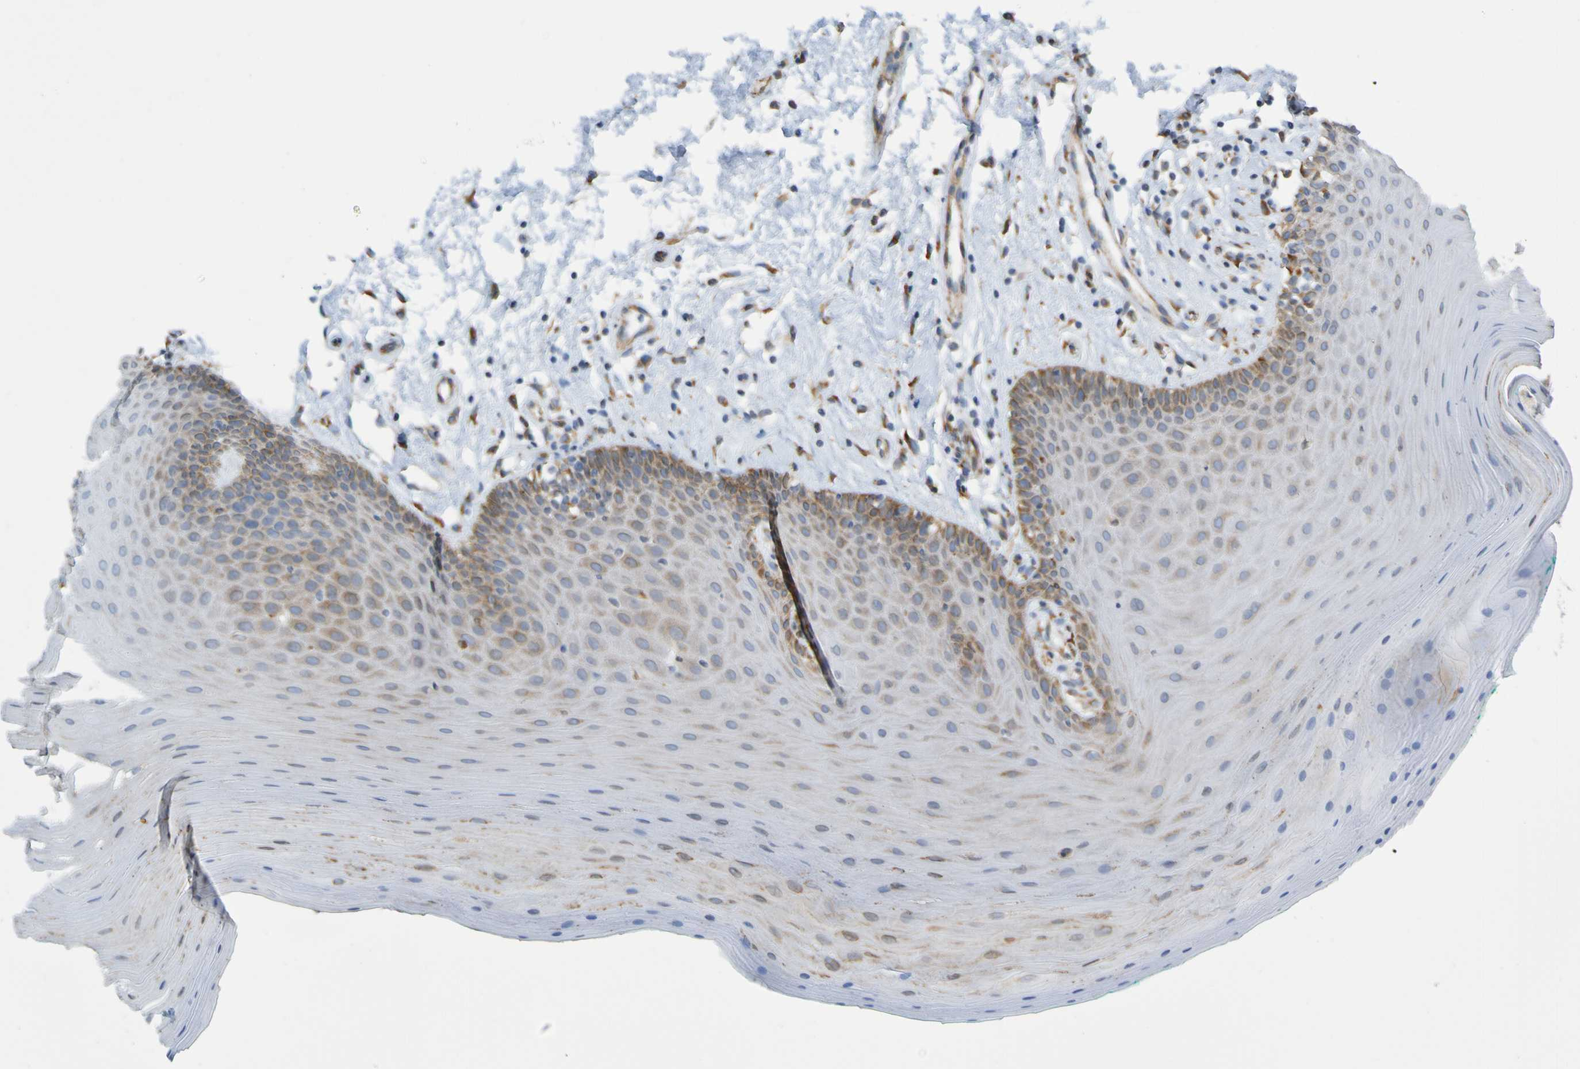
{"staining": {"intensity": "weak", "quantity": "25%-75%", "location": "cytoplasmic/membranous"}, "tissue": "oral mucosa", "cell_type": "Squamous epithelial cells", "image_type": "normal", "snomed": [{"axis": "morphology", "description": "Normal tissue, NOS"}, {"axis": "topography", "description": "Skeletal muscle"}, {"axis": "topography", "description": "Oral tissue"}], "caption": "Immunohistochemical staining of benign human oral mucosa demonstrates weak cytoplasmic/membranous protein staining in approximately 25%-75% of squamous epithelial cells. Immunohistochemistry stains the protein of interest in brown and the nuclei are stained blue.", "gene": "SSR1", "patient": {"sex": "male", "age": 58}}